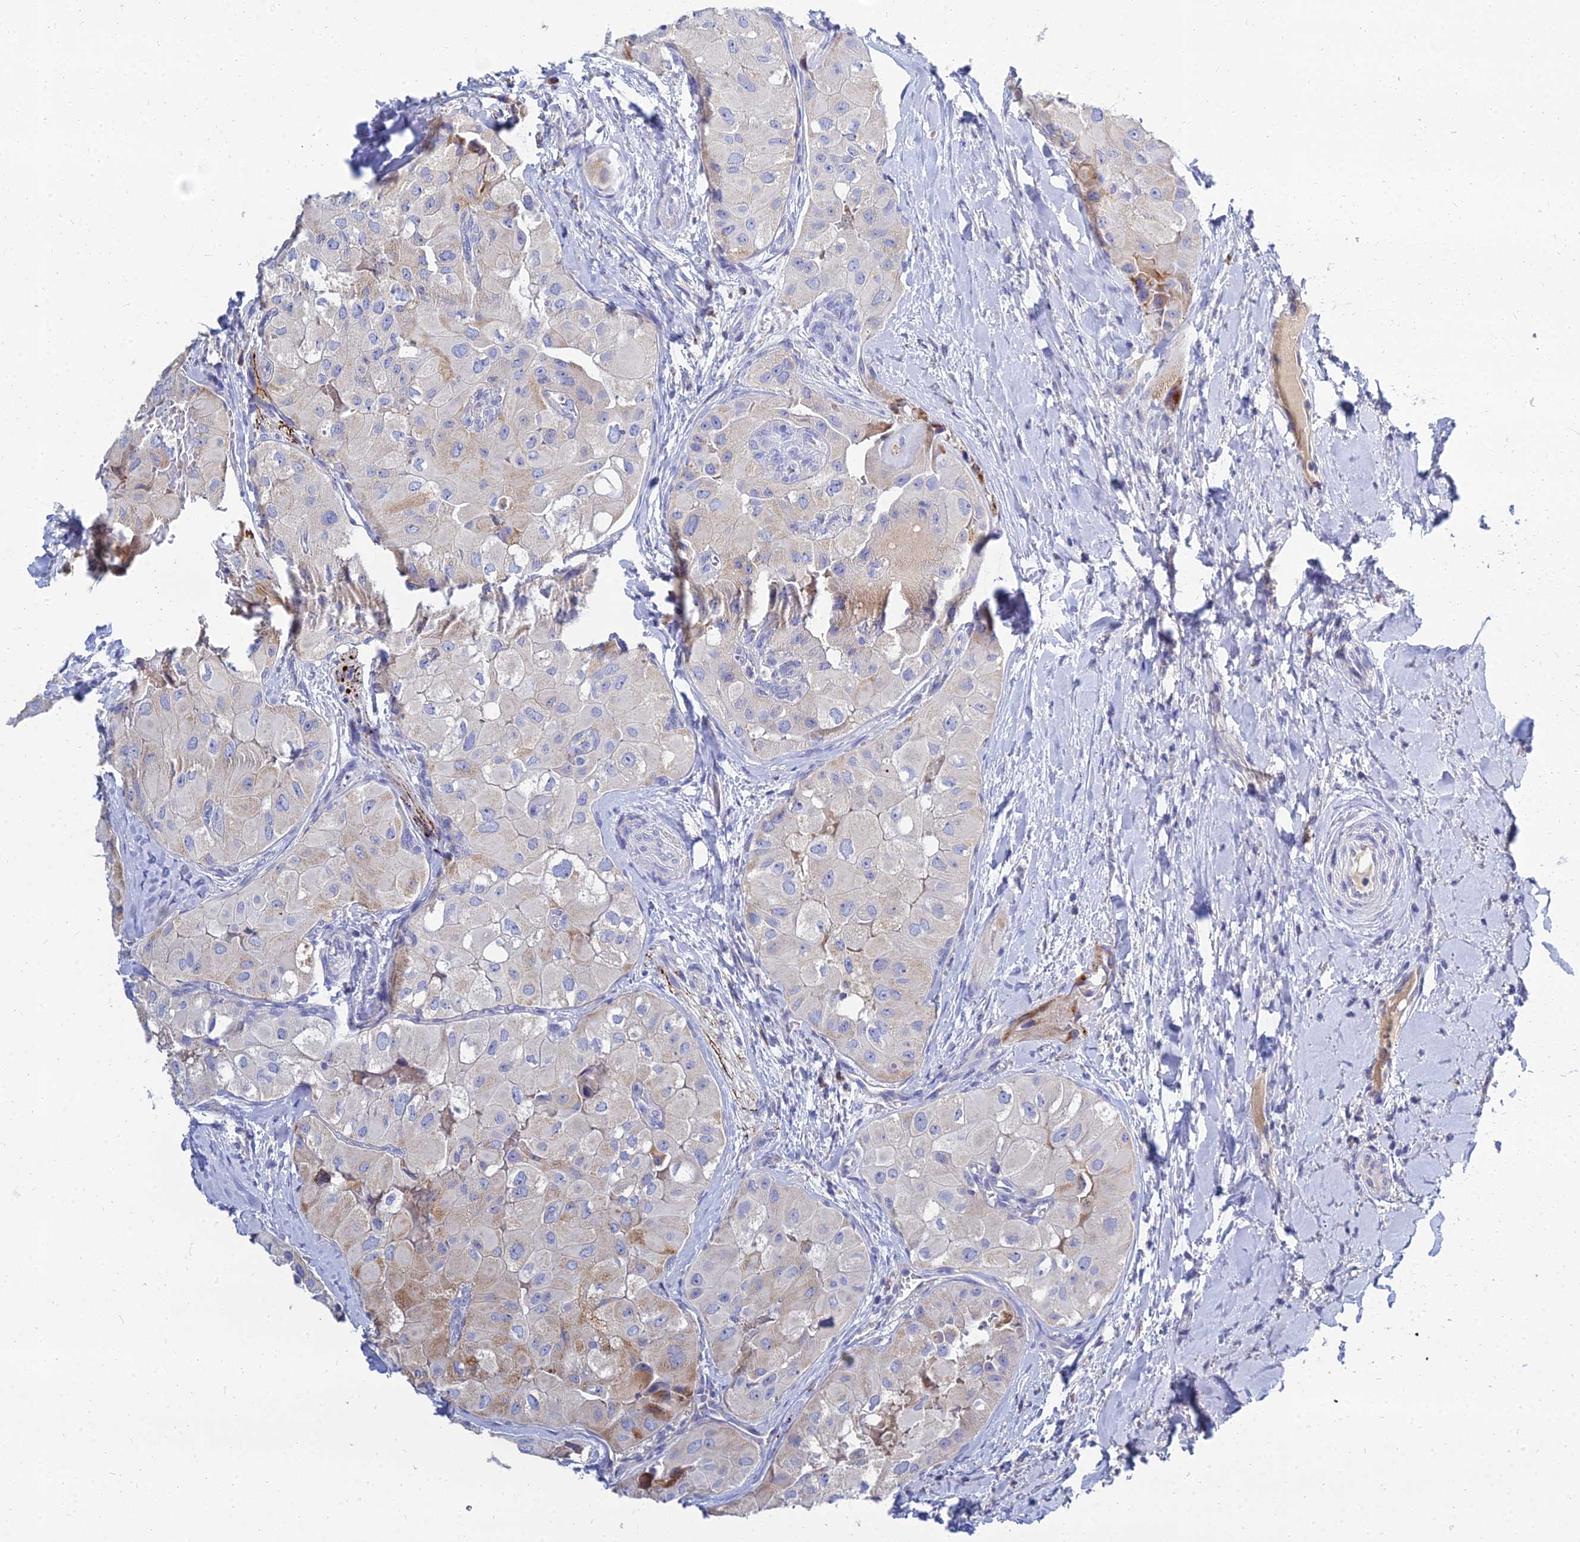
{"staining": {"intensity": "weak", "quantity": "<25%", "location": "cytoplasmic/membranous"}, "tissue": "thyroid cancer", "cell_type": "Tumor cells", "image_type": "cancer", "snomed": [{"axis": "morphology", "description": "Normal tissue, NOS"}, {"axis": "morphology", "description": "Papillary adenocarcinoma, NOS"}, {"axis": "topography", "description": "Thyroid gland"}], "caption": "This is a histopathology image of immunohistochemistry staining of papillary adenocarcinoma (thyroid), which shows no positivity in tumor cells. (DAB (3,3'-diaminobenzidine) immunohistochemistry (IHC) with hematoxylin counter stain).", "gene": "NPY", "patient": {"sex": "female", "age": 59}}